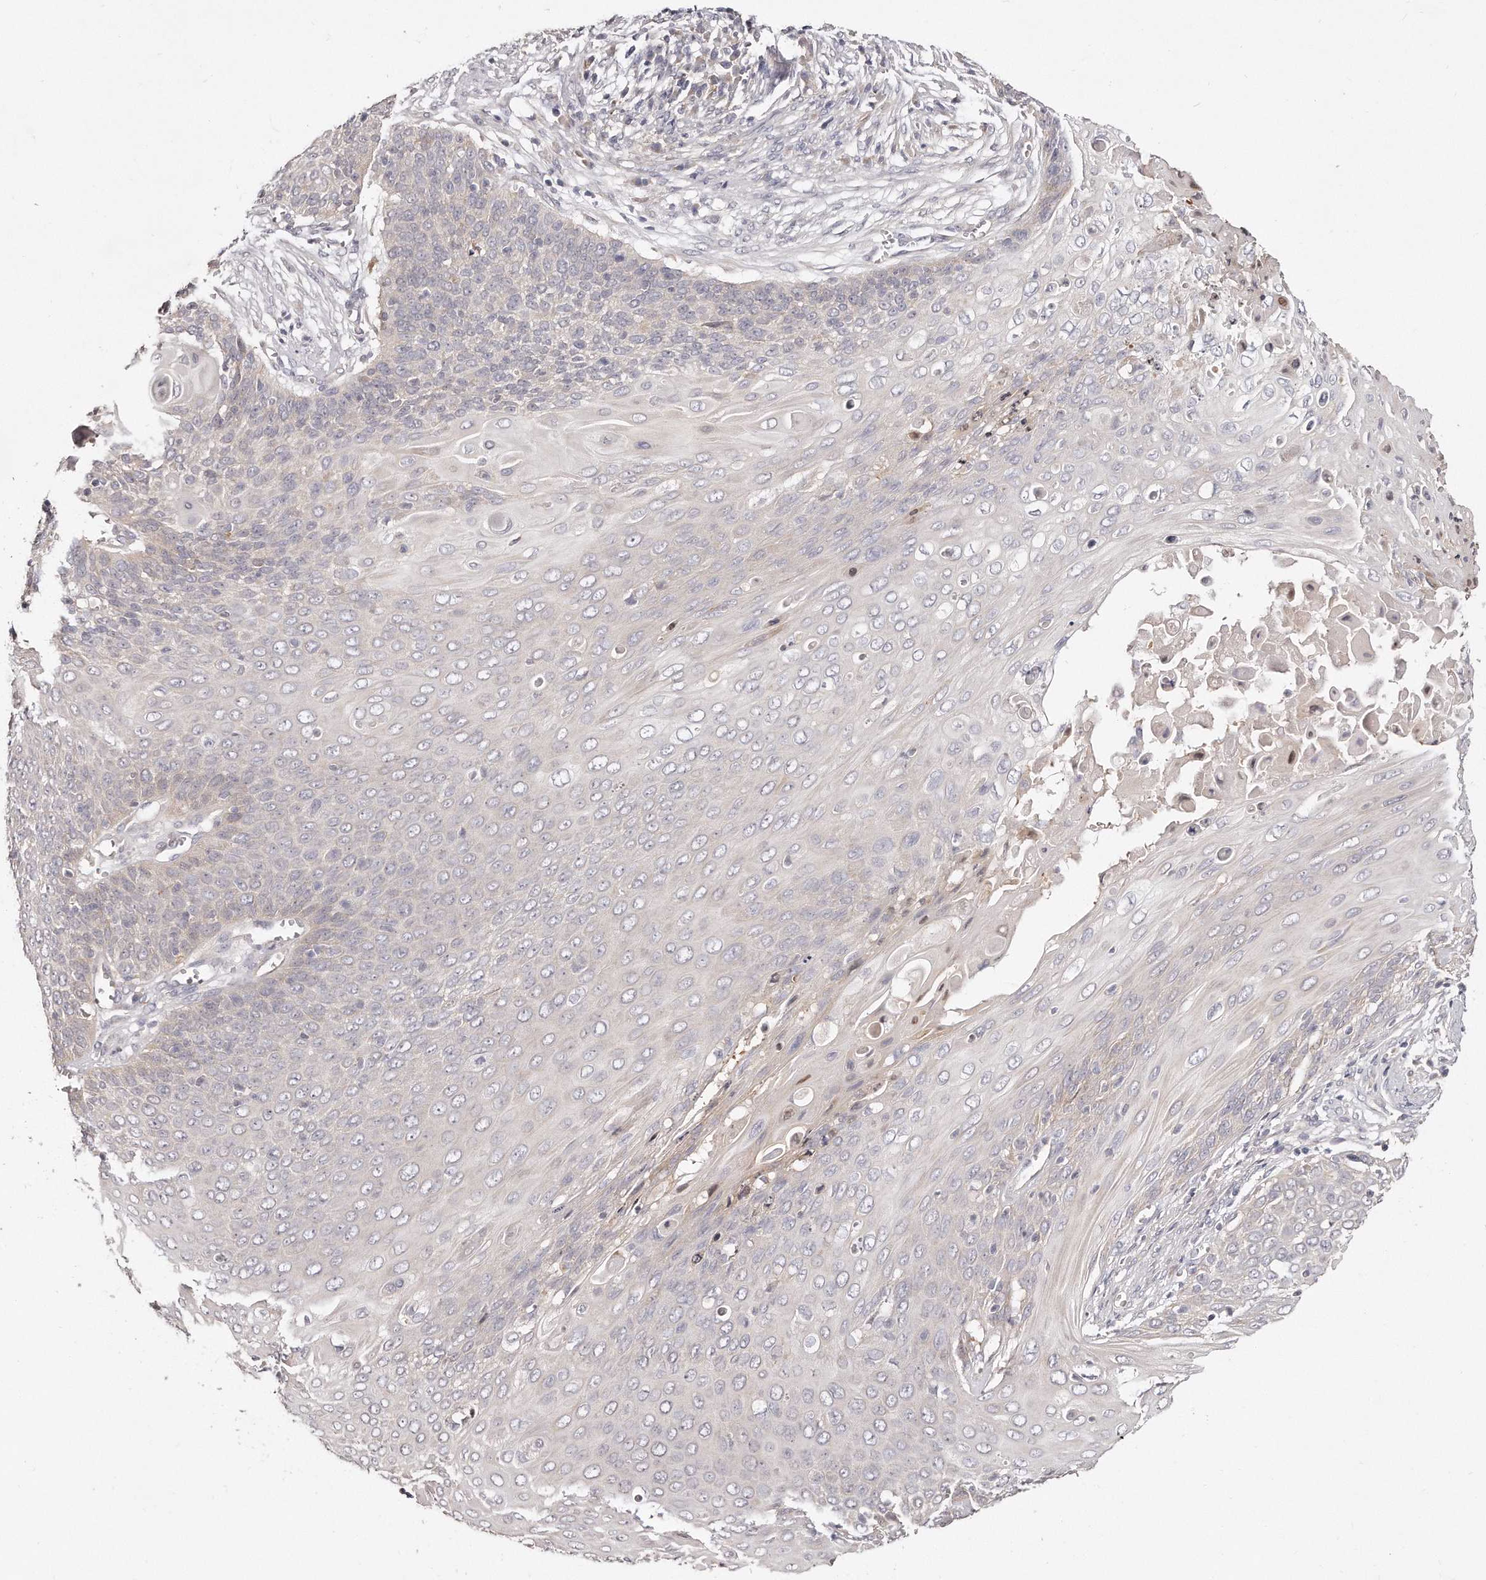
{"staining": {"intensity": "negative", "quantity": "none", "location": "none"}, "tissue": "cervical cancer", "cell_type": "Tumor cells", "image_type": "cancer", "snomed": [{"axis": "morphology", "description": "Squamous cell carcinoma, NOS"}, {"axis": "topography", "description": "Cervix"}], "caption": "IHC of human cervical cancer (squamous cell carcinoma) exhibits no expression in tumor cells.", "gene": "TTLL4", "patient": {"sex": "female", "age": 39}}